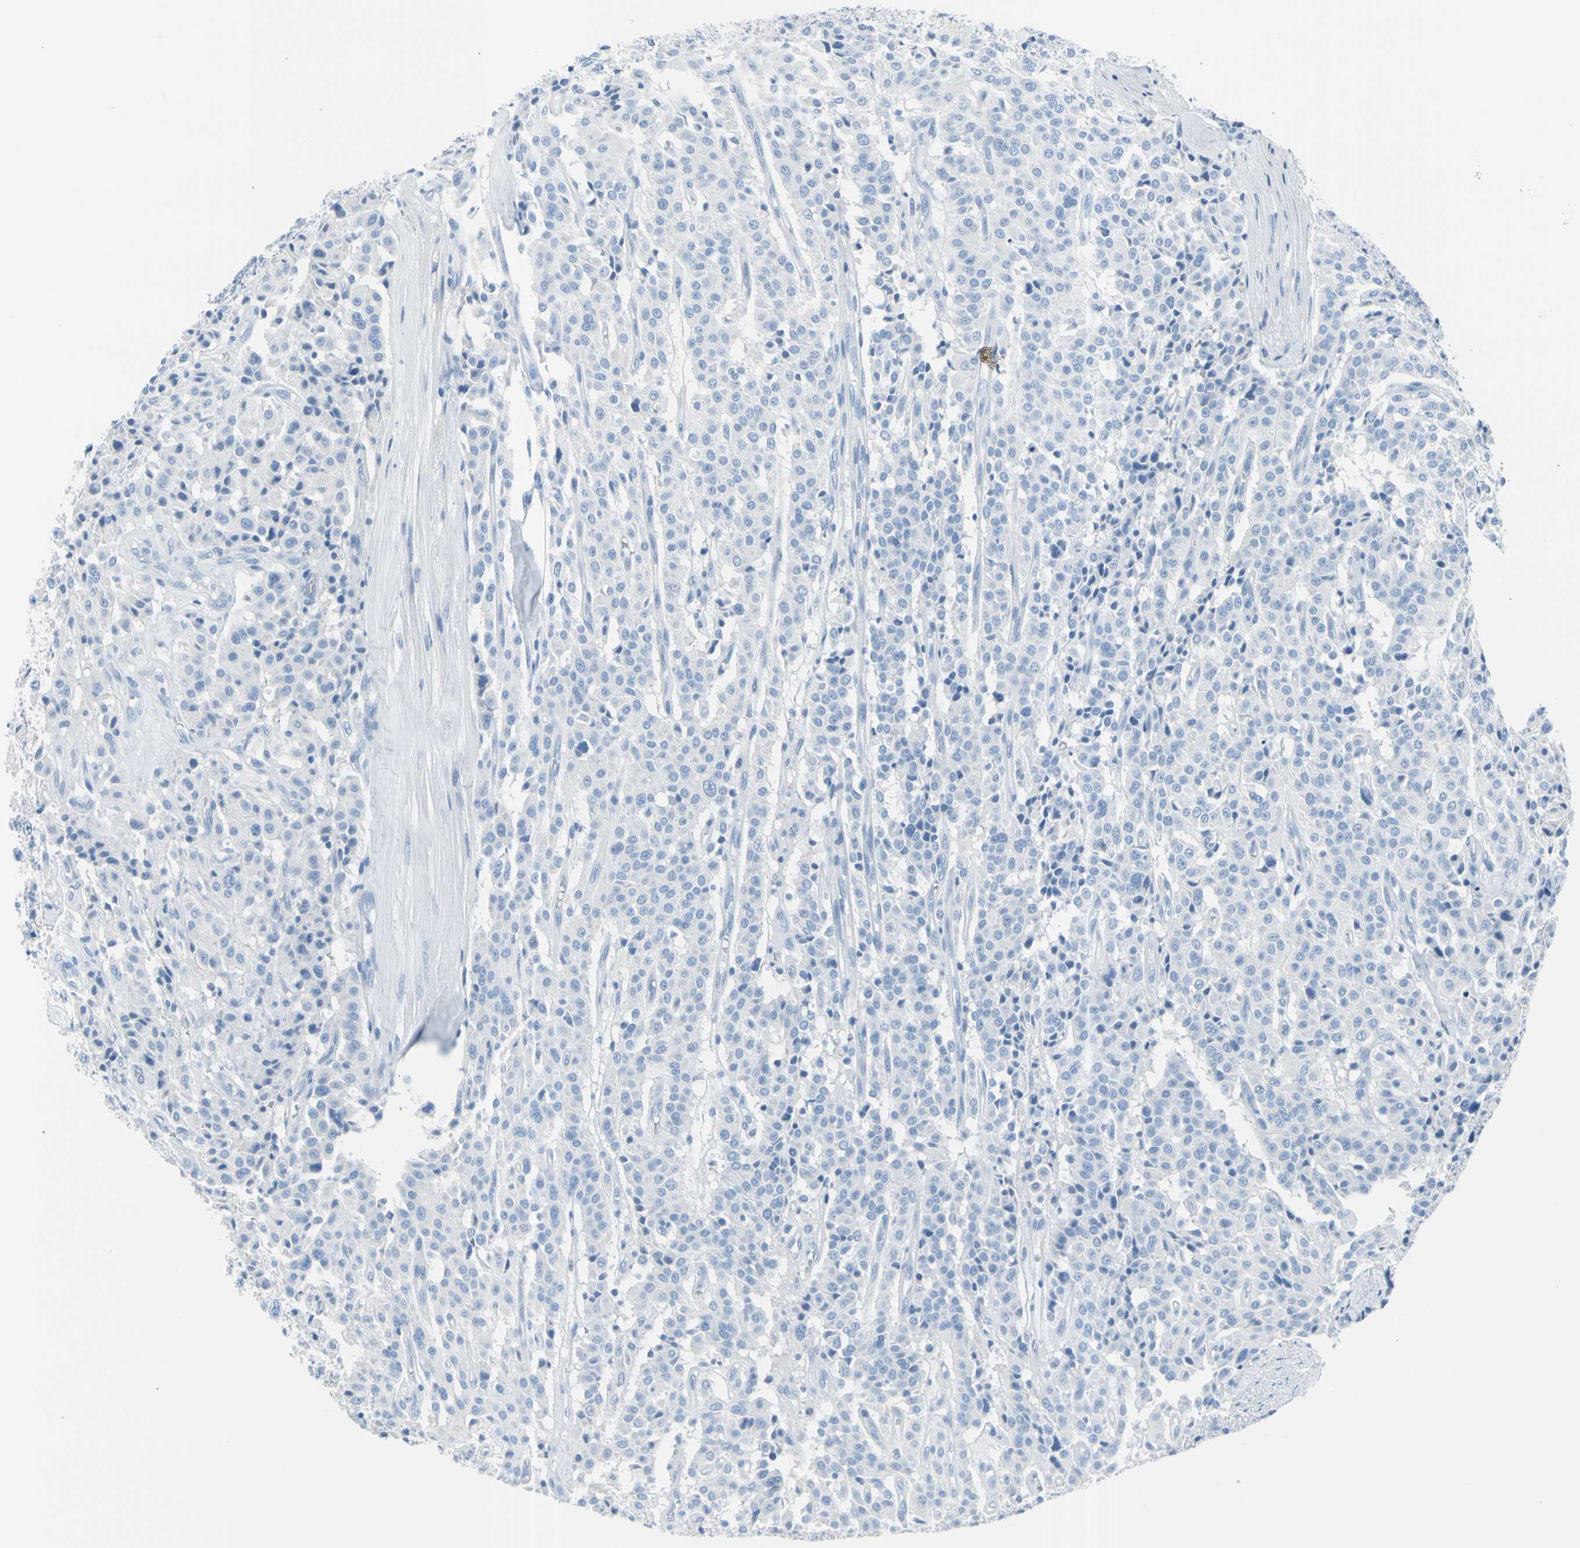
{"staining": {"intensity": "negative", "quantity": "none", "location": "none"}, "tissue": "carcinoid", "cell_type": "Tumor cells", "image_type": "cancer", "snomed": [{"axis": "morphology", "description": "Carcinoid, malignant, NOS"}, {"axis": "topography", "description": "Lung"}], "caption": "Carcinoid was stained to show a protein in brown. There is no significant expression in tumor cells. Brightfield microscopy of IHC stained with DAB (brown) and hematoxylin (blue), captured at high magnification.", "gene": "TPO", "patient": {"sex": "male", "age": 30}}